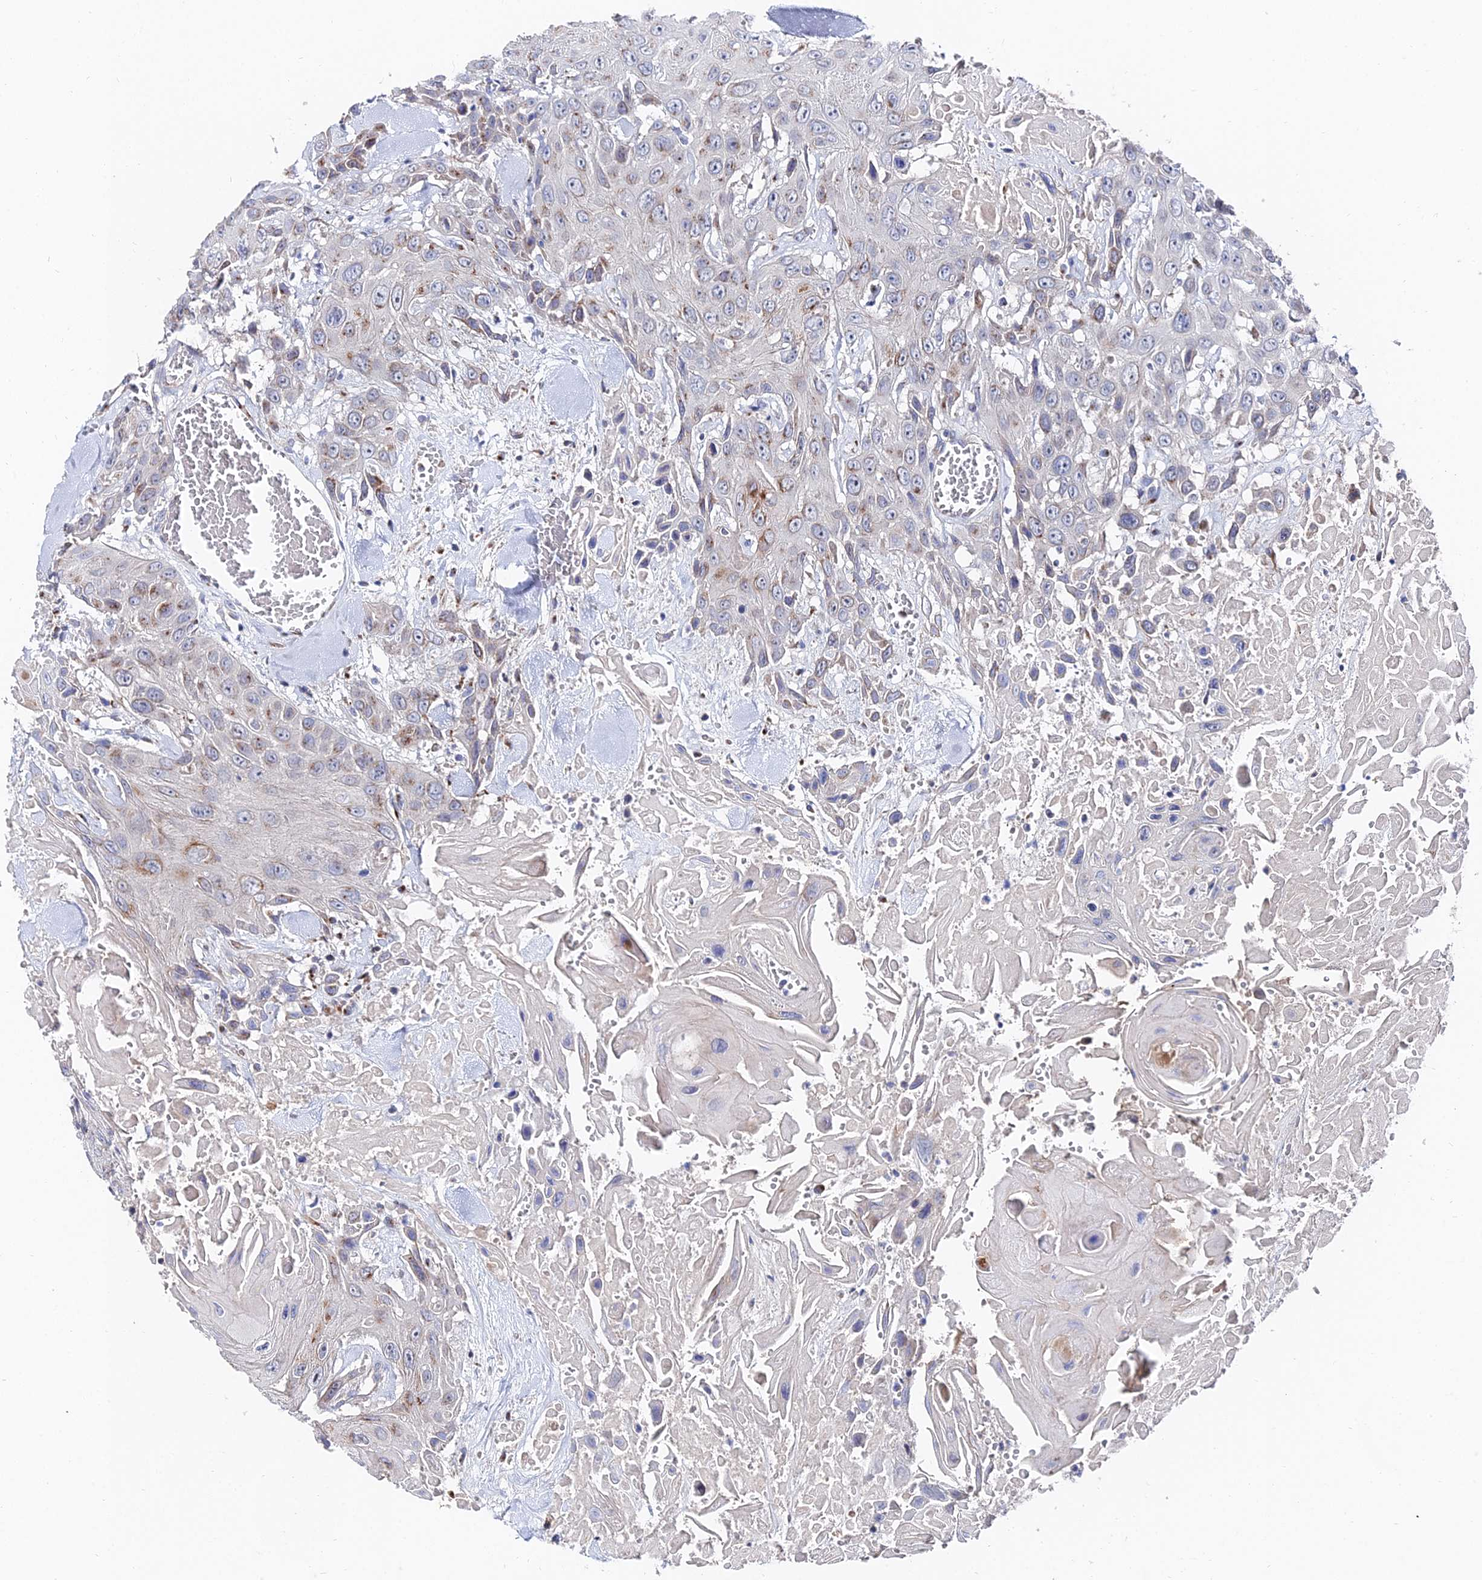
{"staining": {"intensity": "weak", "quantity": "25%-75%", "location": "cytoplasmic/membranous"}, "tissue": "head and neck cancer", "cell_type": "Tumor cells", "image_type": "cancer", "snomed": [{"axis": "morphology", "description": "Squamous cell carcinoma, NOS"}, {"axis": "topography", "description": "Head-Neck"}], "caption": "Protein positivity by immunohistochemistry (IHC) exhibits weak cytoplasmic/membranous staining in about 25%-75% of tumor cells in head and neck squamous cell carcinoma.", "gene": "BORCS8", "patient": {"sex": "male", "age": 81}}